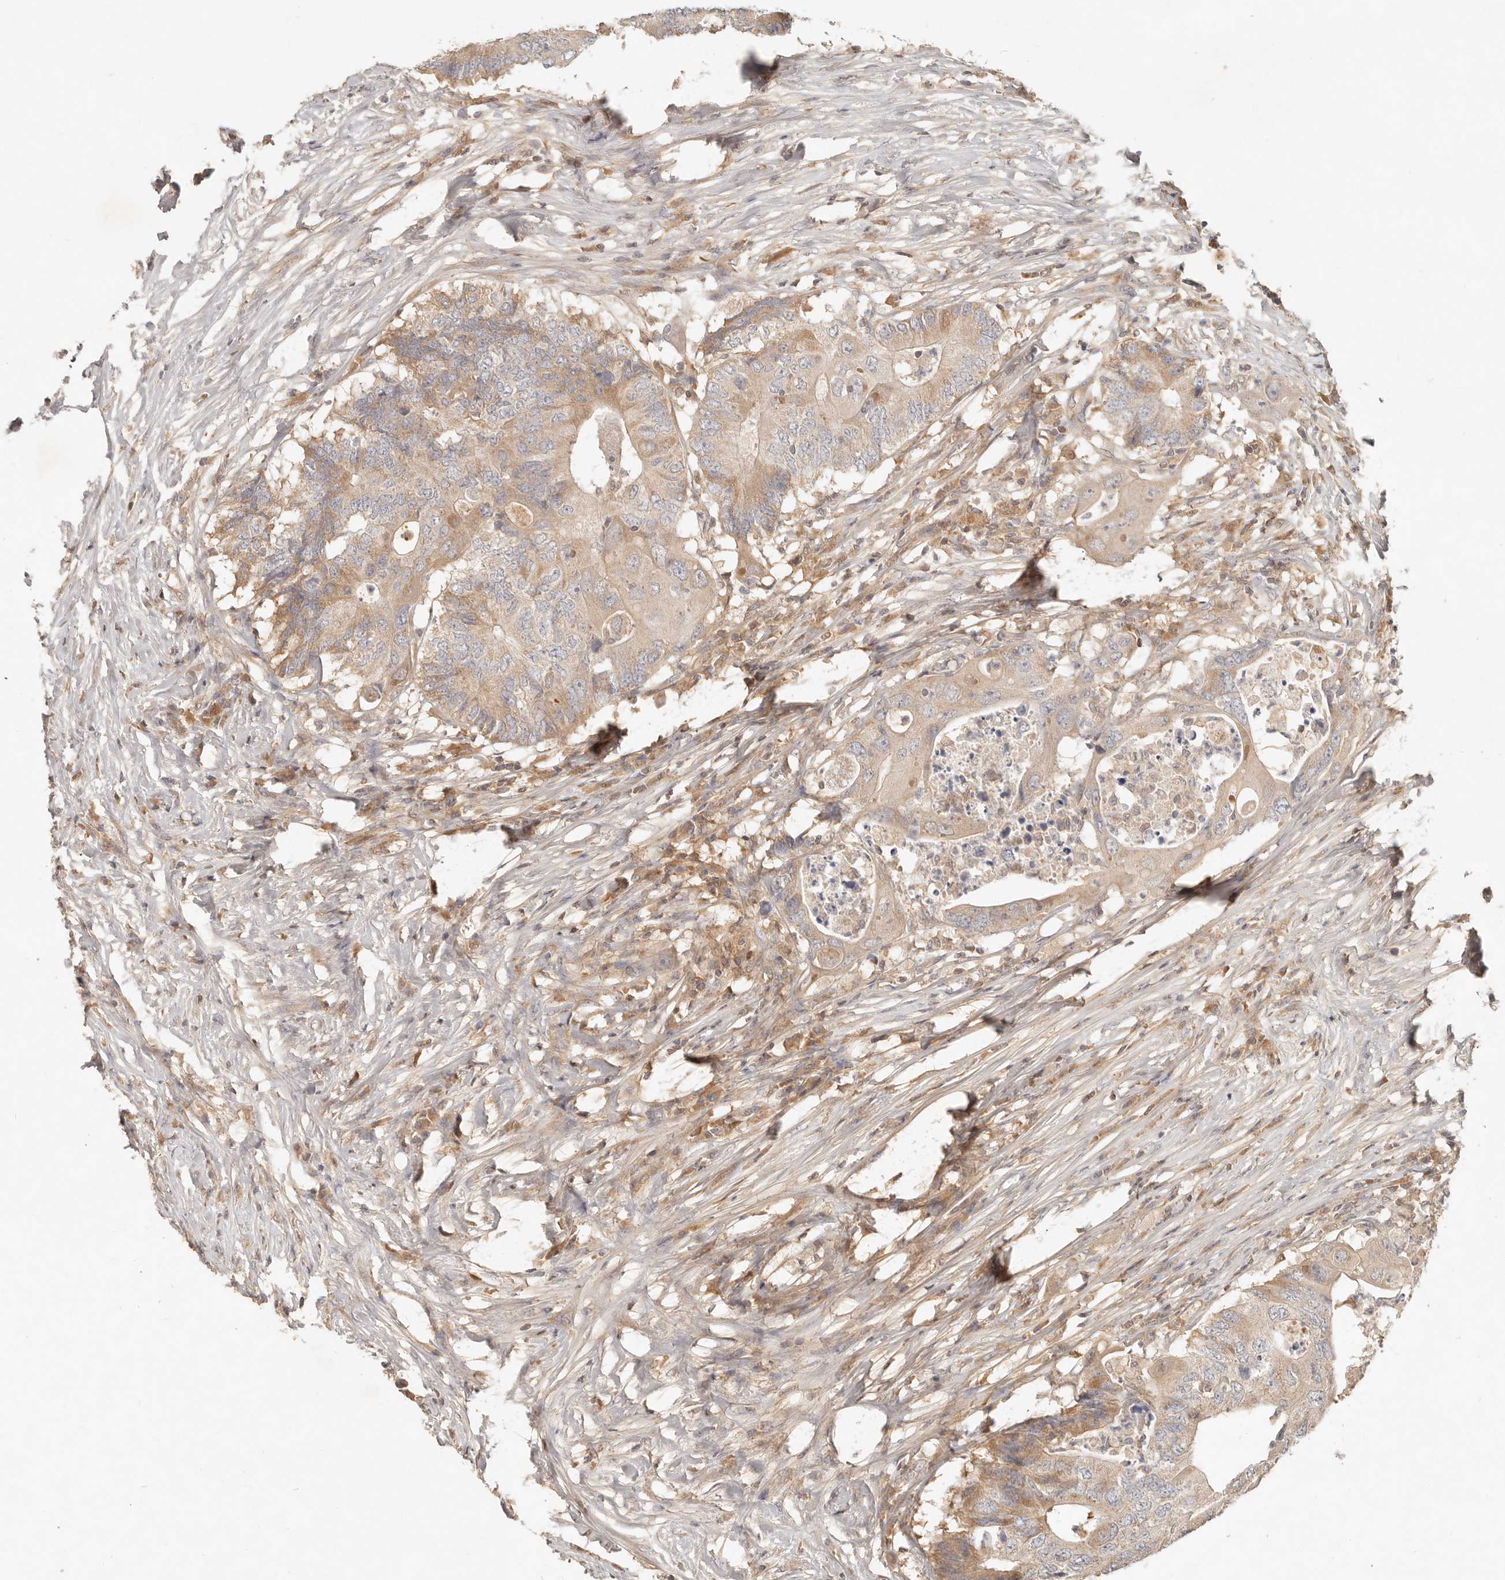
{"staining": {"intensity": "moderate", "quantity": "<25%", "location": "cytoplasmic/membranous"}, "tissue": "colorectal cancer", "cell_type": "Tumor cells", "image_type": "cancer", "snomed": [{"axis": "morphology", "description": "Adenocarcinoma, NOS"}, {"axis": "topography", "description": "Colon"}], "caption": "Tumor cells show low levels of moderate cytoplasmic/membranous expression in approximately <25% of cells in human colorectal cancer.", "gene": "NECAP2", "patient": {"sex": "male", "age": 71}}